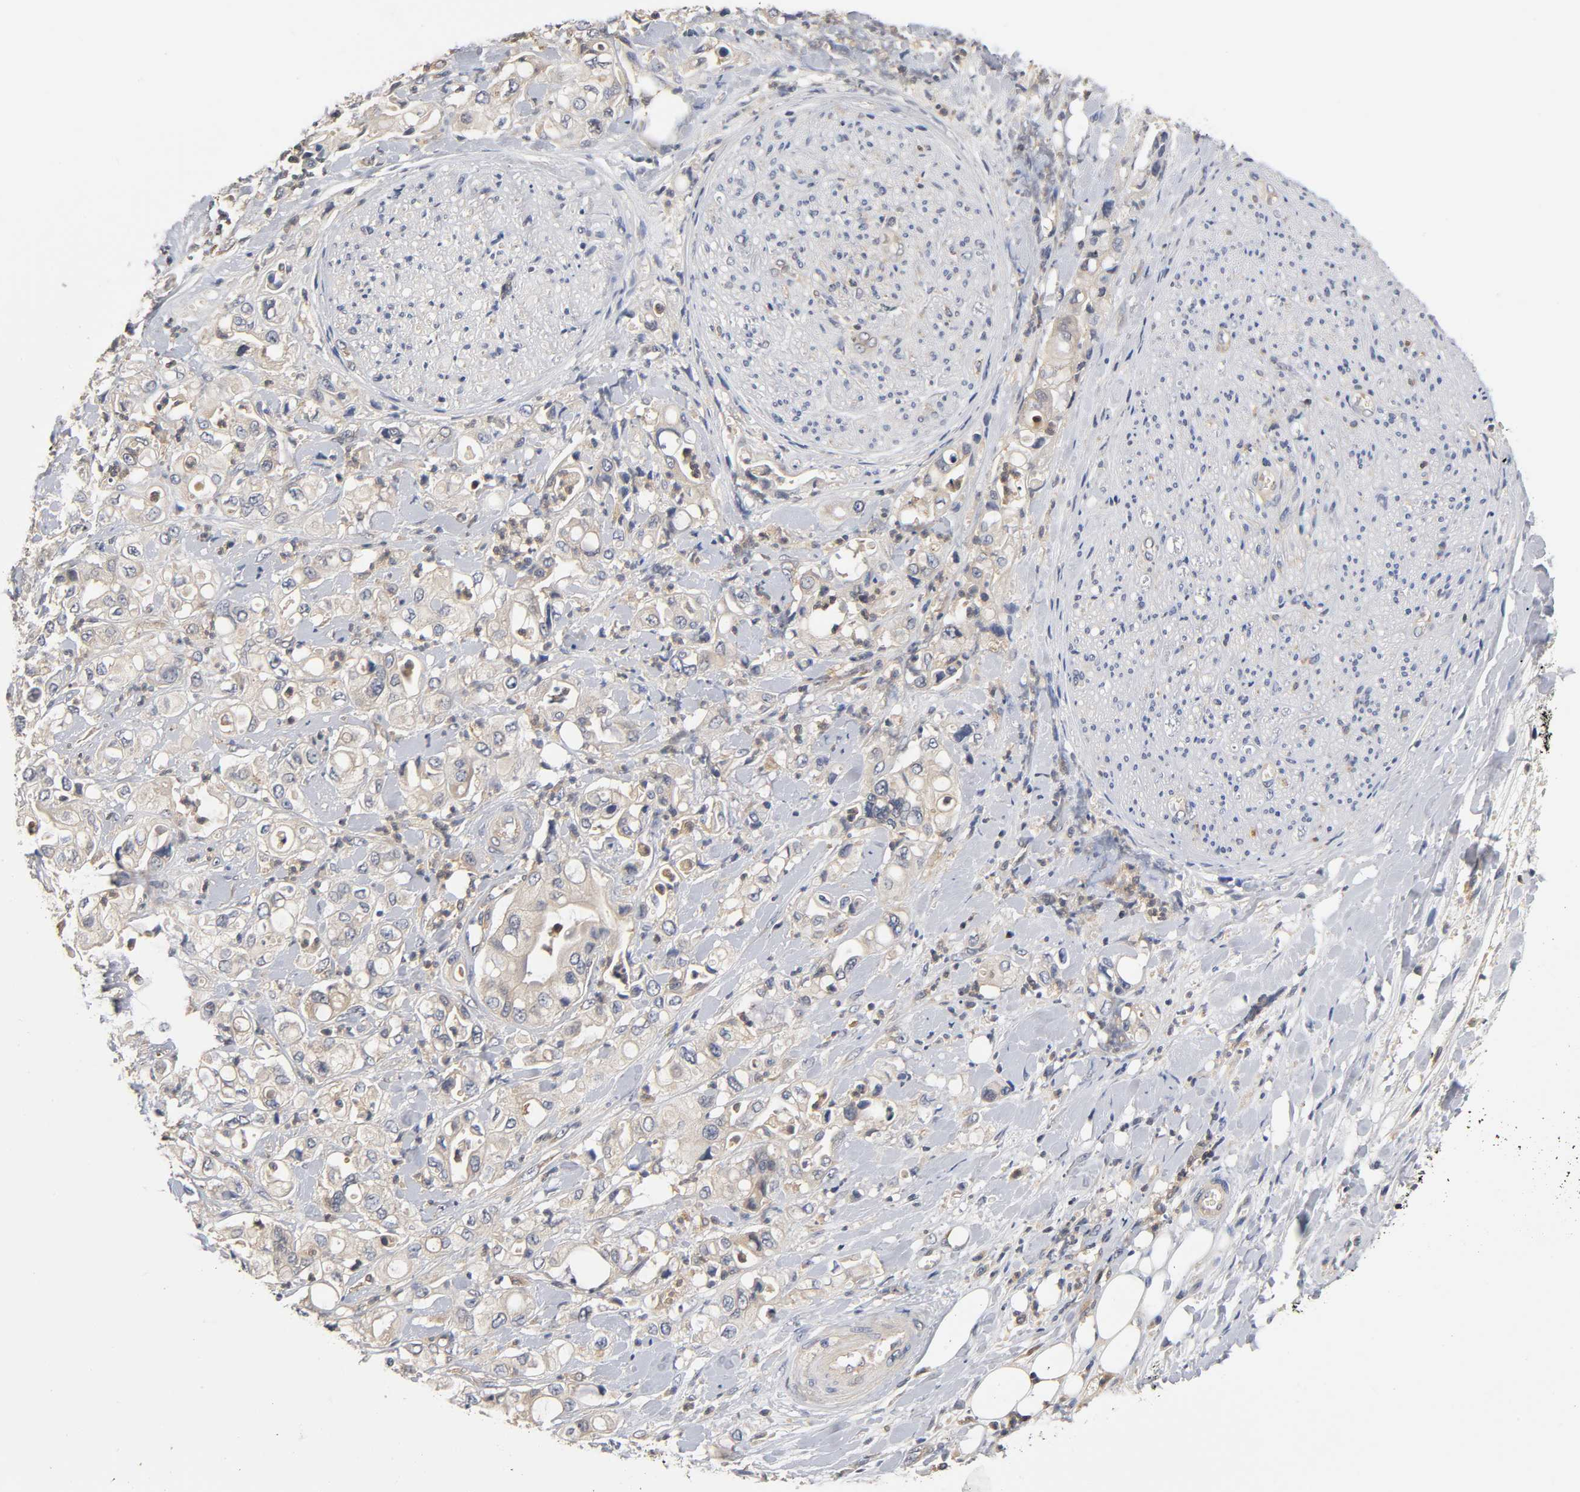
{"staining": {"intensity": "weak", "quantity": "25%-75%", "location": "cytoplasmic/membranous"}, "tissue": "pancreatic cancer", "cell_type": "Tumor cells", "image_type": "cancer", "snomed": [{"axis": "morphology", "description": "Adenocarcinoma, NOS"}, {"axis": "topography", "description": "Pancreas"}], "caption": "Immunohistochemical staining of adenocarcinoma (pancreatic) exhibits low levels of weak cytoplasmic/membranous protein expression in about 25%-75% of tumor cells. The staining was performed using DAB (3,3'-diaminobenzidine), with brown indicating positive protein expression. Nuclei are stained blue with hematoxylin.", "gene": "ACTR2", "patient": {"sex": "male", "age": 70}}